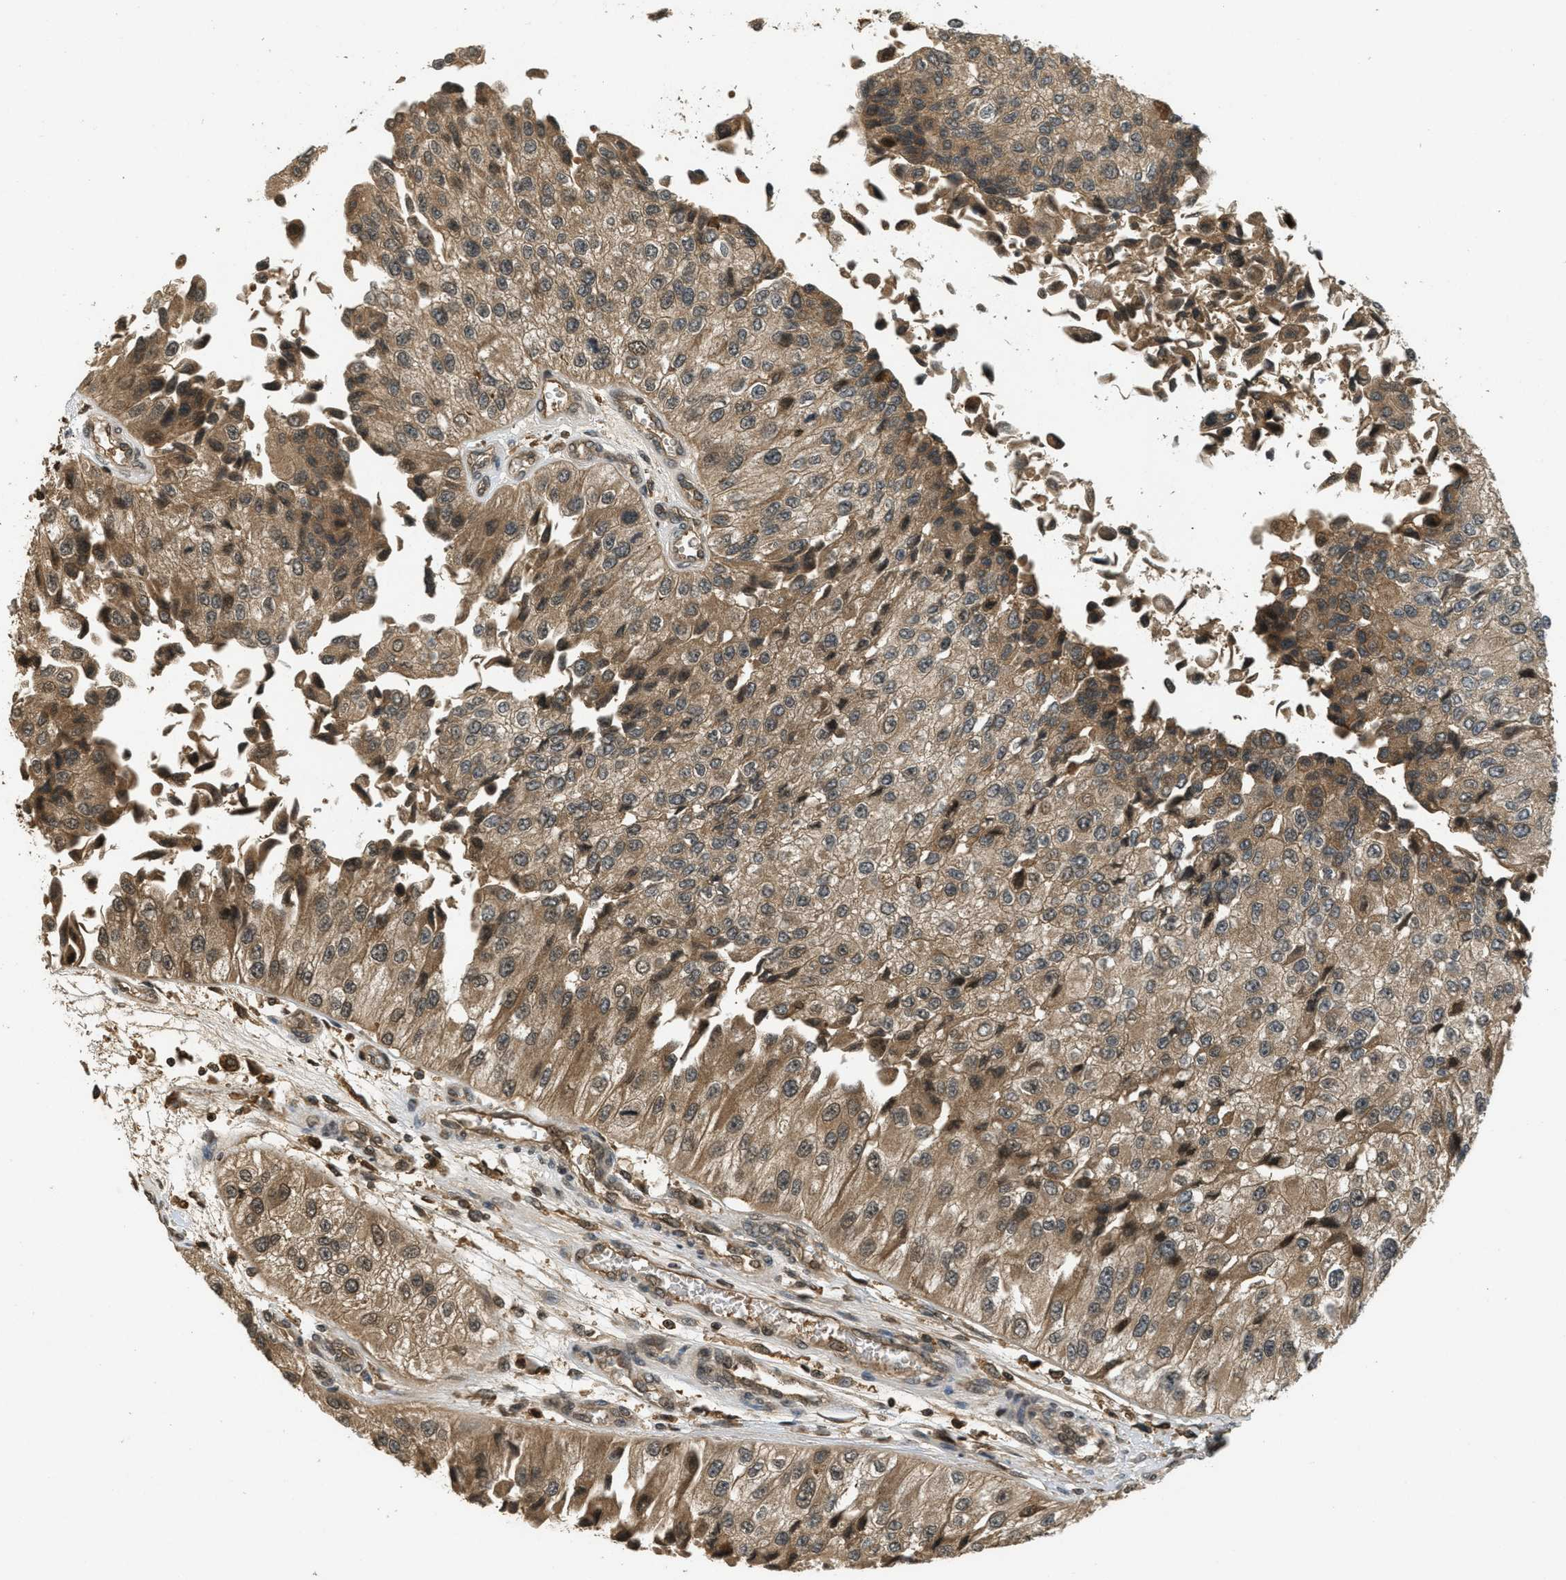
{"staining": {"intensity": "moderate", "quantity": ">75%", "location": "cytoplasmic/membranous"}, "tissue": "urothelial cancer", "cell_type": "Tumor cells", "image_type": "cancer", "snomed": [{"axis": "morphology", "description": "Urothelial carcinoma, High grade"}, {"axis": "topography", "description": "Kidney"}, {"axis": "topography", "description": "Urinary bladder"}], "caption": "A photomicrograph showing moderate cytoplasmic/membranous expression in approximately >75% of tumor cells in urothelial cancer, as visualized by brown immunohistochemical staining.", "gene": "ATG7", "patient": {"sex": "male", "age": 77}}